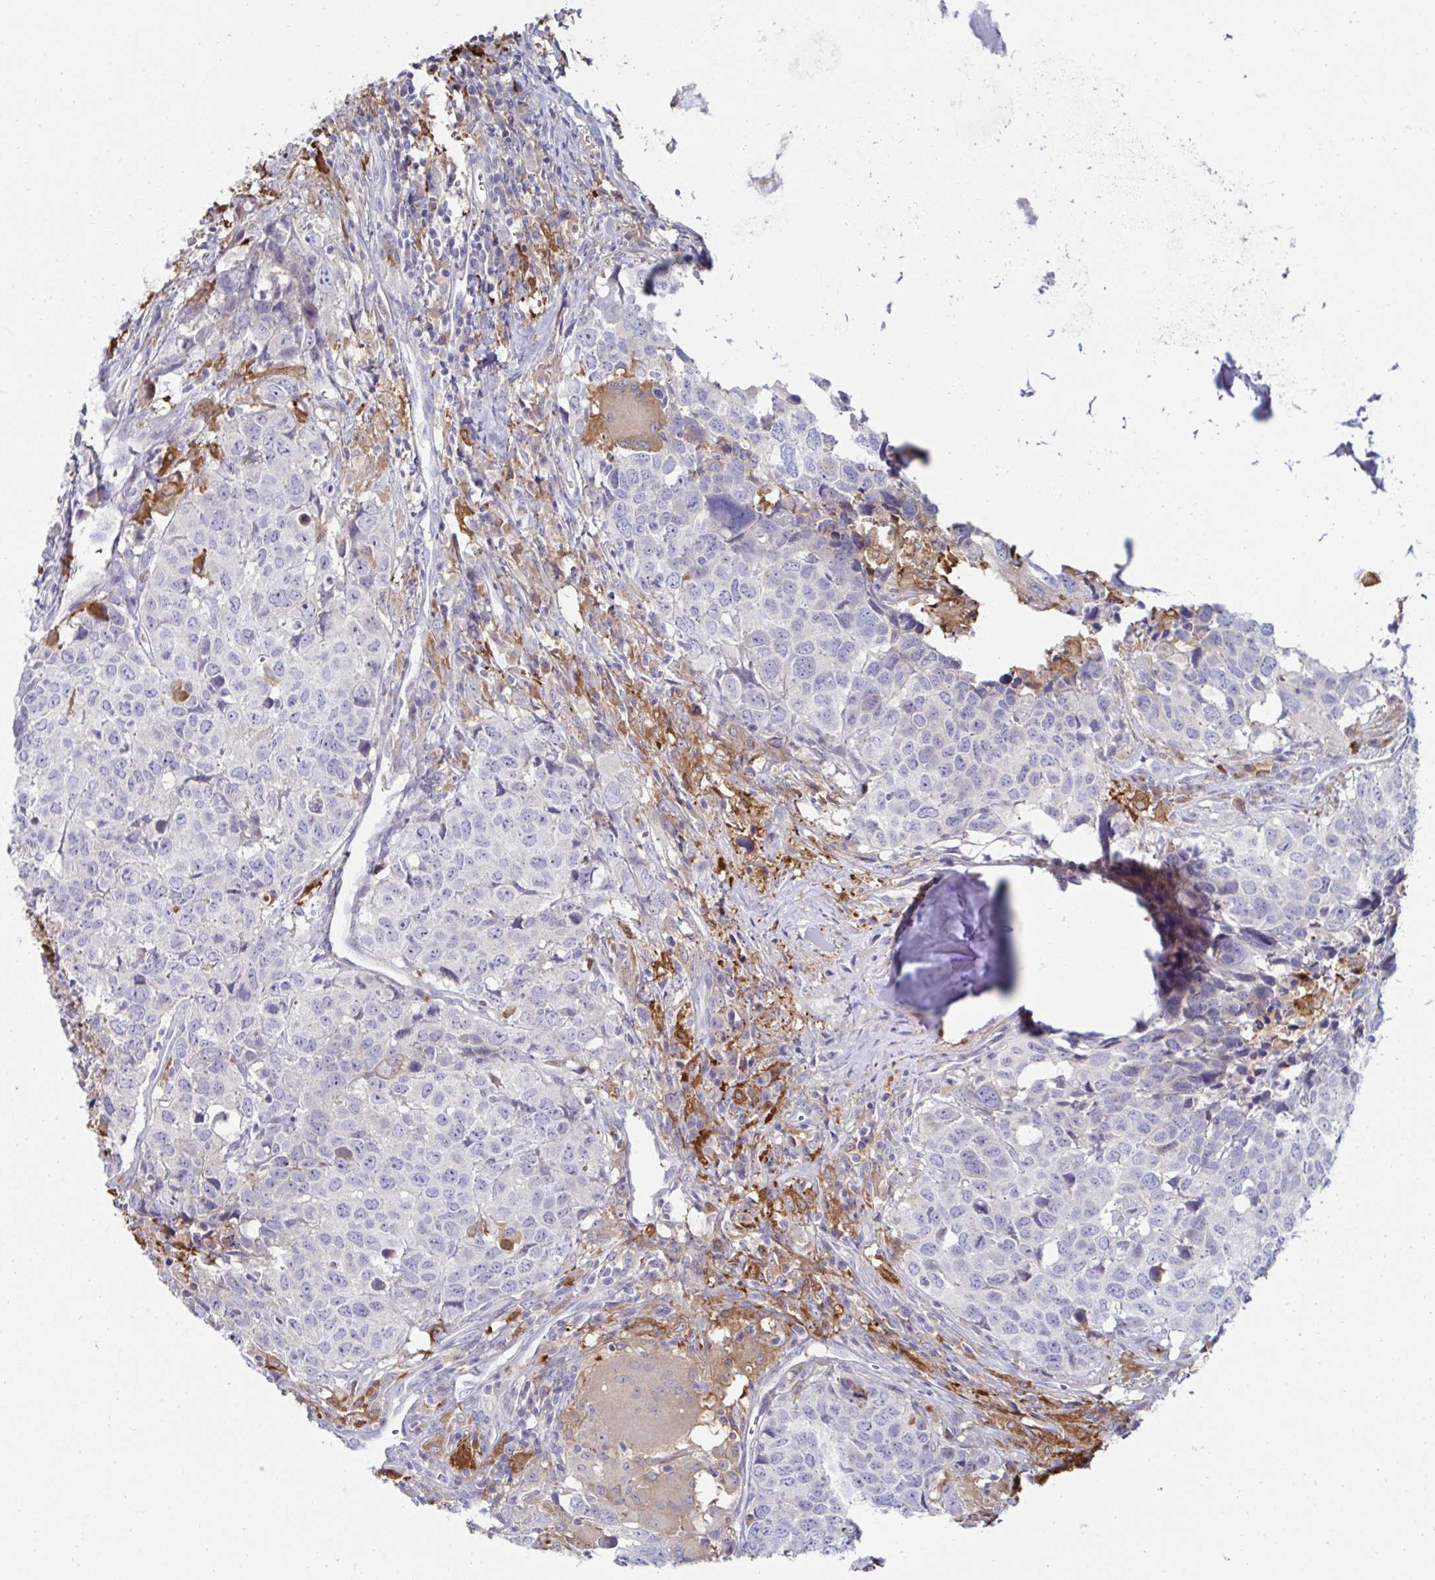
{"staining": {"intensity": "negative", "quantity": "none", "location": "none"}, "tissue": "head and neck cancer", "cell_type": "Tumor cells", "image_type": "cancer", "snomed": [{"axis": "morphology", "description": "Normal tissue, NOS"}, {"axis": "morphology", "description": "Squamous cell carcinoma, NOS"}, {"axis": "topography", "description": "Skeletal muscle"}, {"axis": "topography", "description": "Vascular tissue"}, {"axis": "topography", "description": "Peripheral nerve tissue"}, {"axis": "topography", "description": "Head-Neck"}], "caption": "An IHC image of head and neck cancer (squamous cell carcinoma) is shown. There is no staining in tumor cells of head and neck cancer (squamous cell carcinoma).", "gene": "FBXL13", "patient": {"sex": "male", "age": 66}}